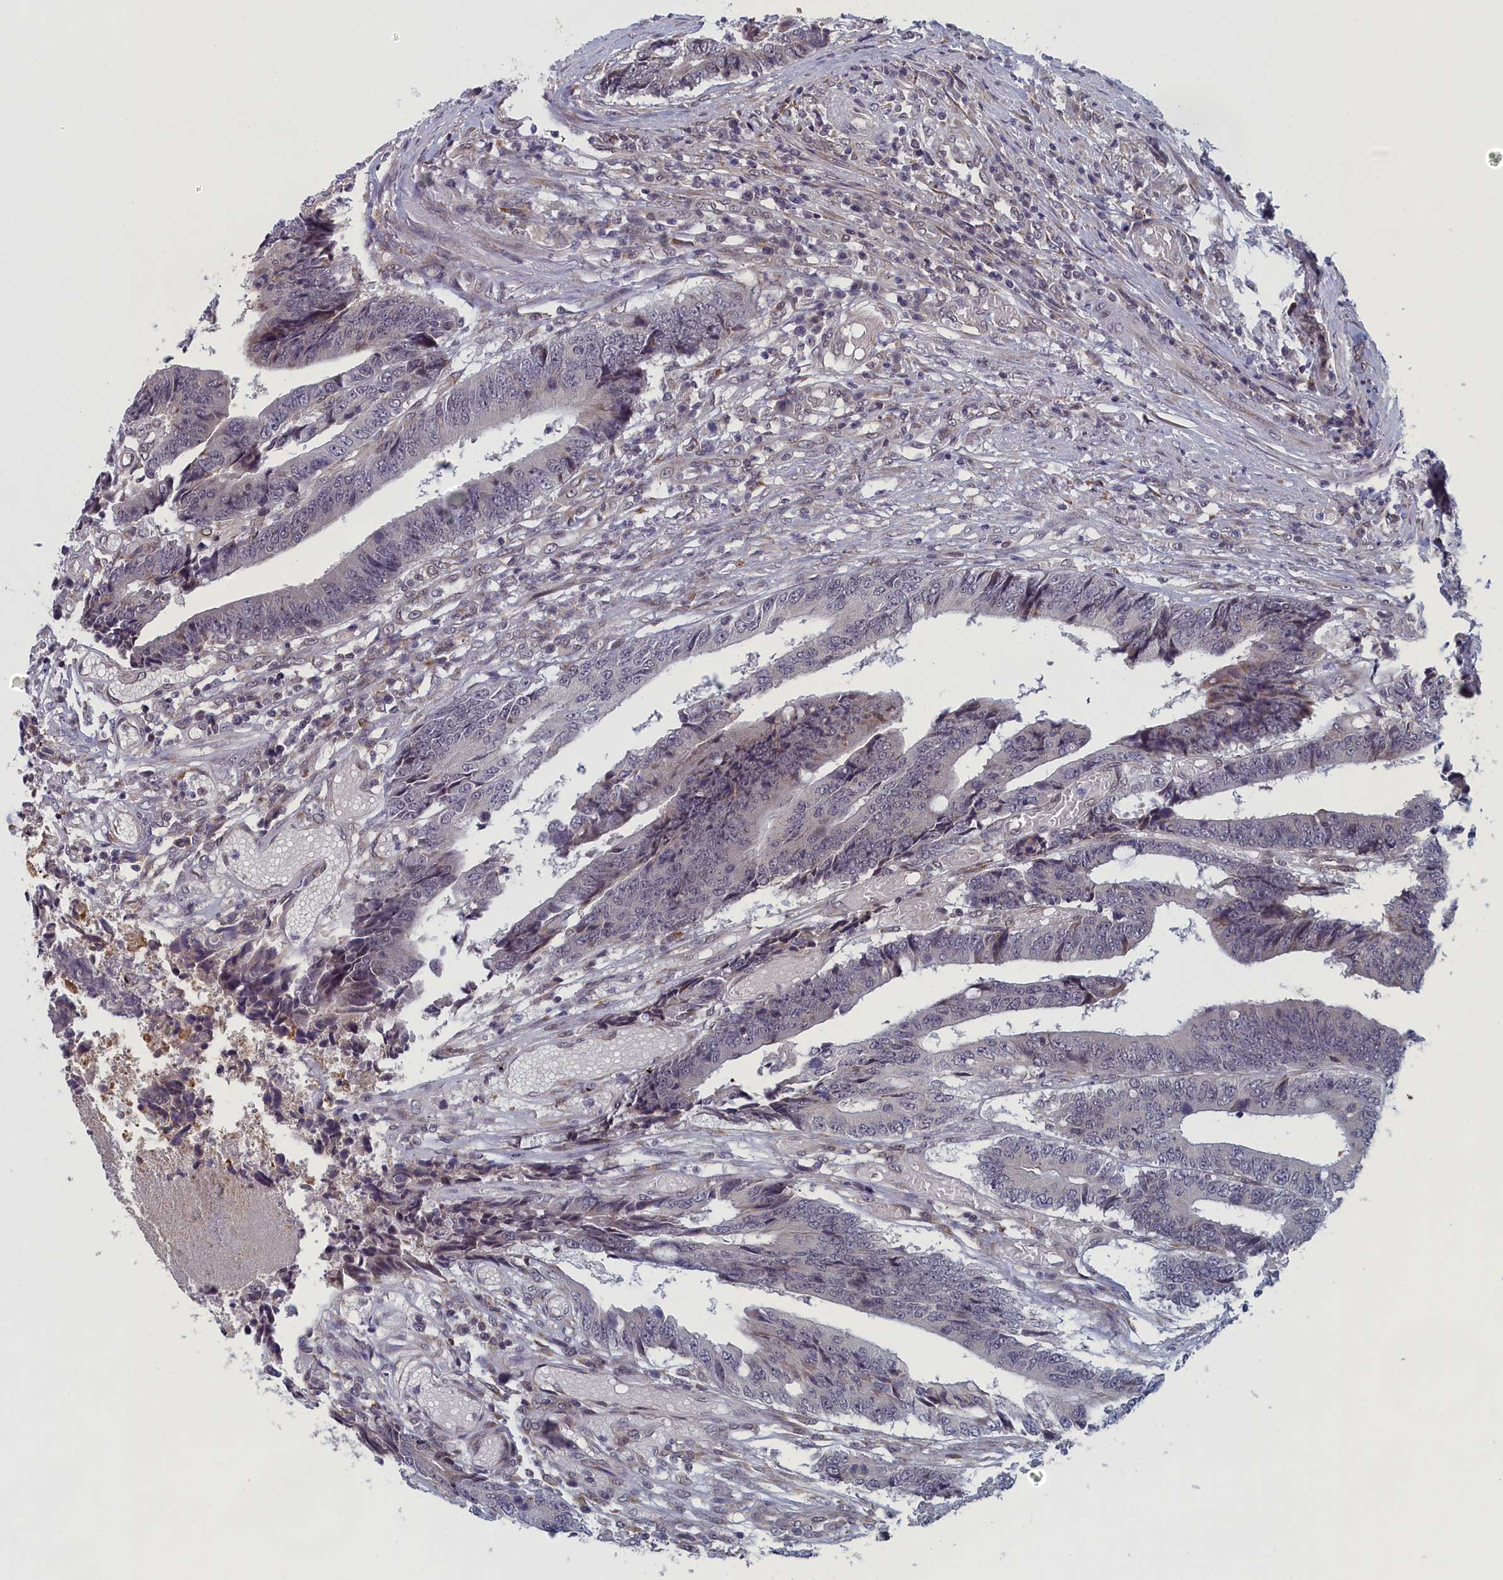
{"staining": {"intensity": "negative", "quantity": "none", "location": "none"}, "tissue": "colorectal cancer", "cell_type": "Tumor cells", "image_type": "cancer", "snomed": [{"axis": "morphology", "description": "Adenocarcinoma, NOS"}, {"axis": "topography", "description": "Rectum"}], "caption": "Tumor cells show no significant protein expression in colorectal cancer (adenocarcinoma).", "gene": "DNAJC17", "patient": {"sex": "male", "age": 84}}